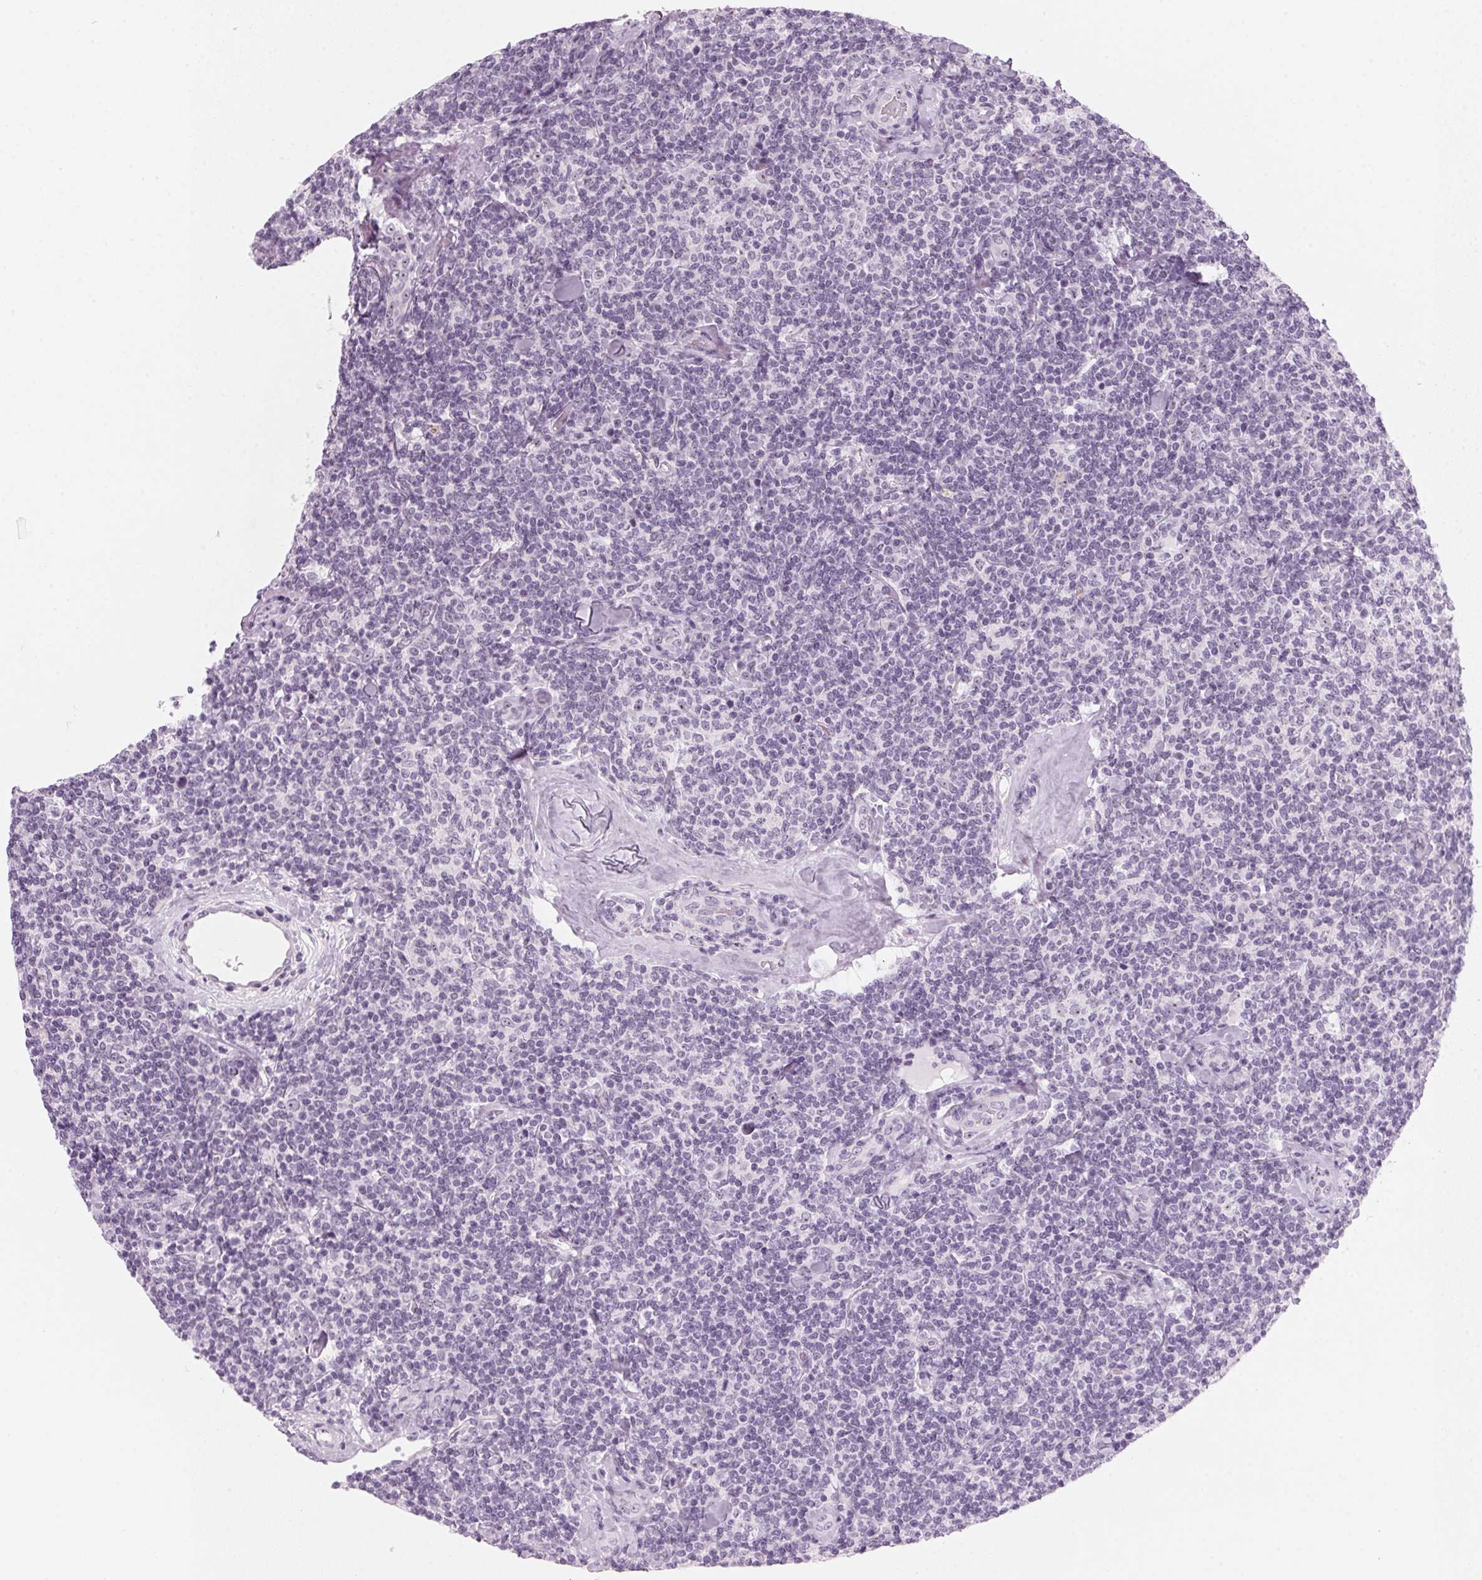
{"staining": {"intensity": "negative", "quantity": "none", "location": "none"}, "tissue": "lymphoma", "cell_type": "Tumor cells", "image_type": "cancer", "snomed": [{"axis": "morphology", "description": "Malignant lymphoma, non-Hodgkin's type, Low grade"}, {"axis": "topography", "description": "Lymph node"}], "caption": "The immunohistochemistry photomicrograph has no significant positivity in tumor cells of low-grade malignant lymphoma, non-Hodgkin's type tissue.", "gene": "DNTTIP2", "patient": {"sex": "female", "age": 56}}